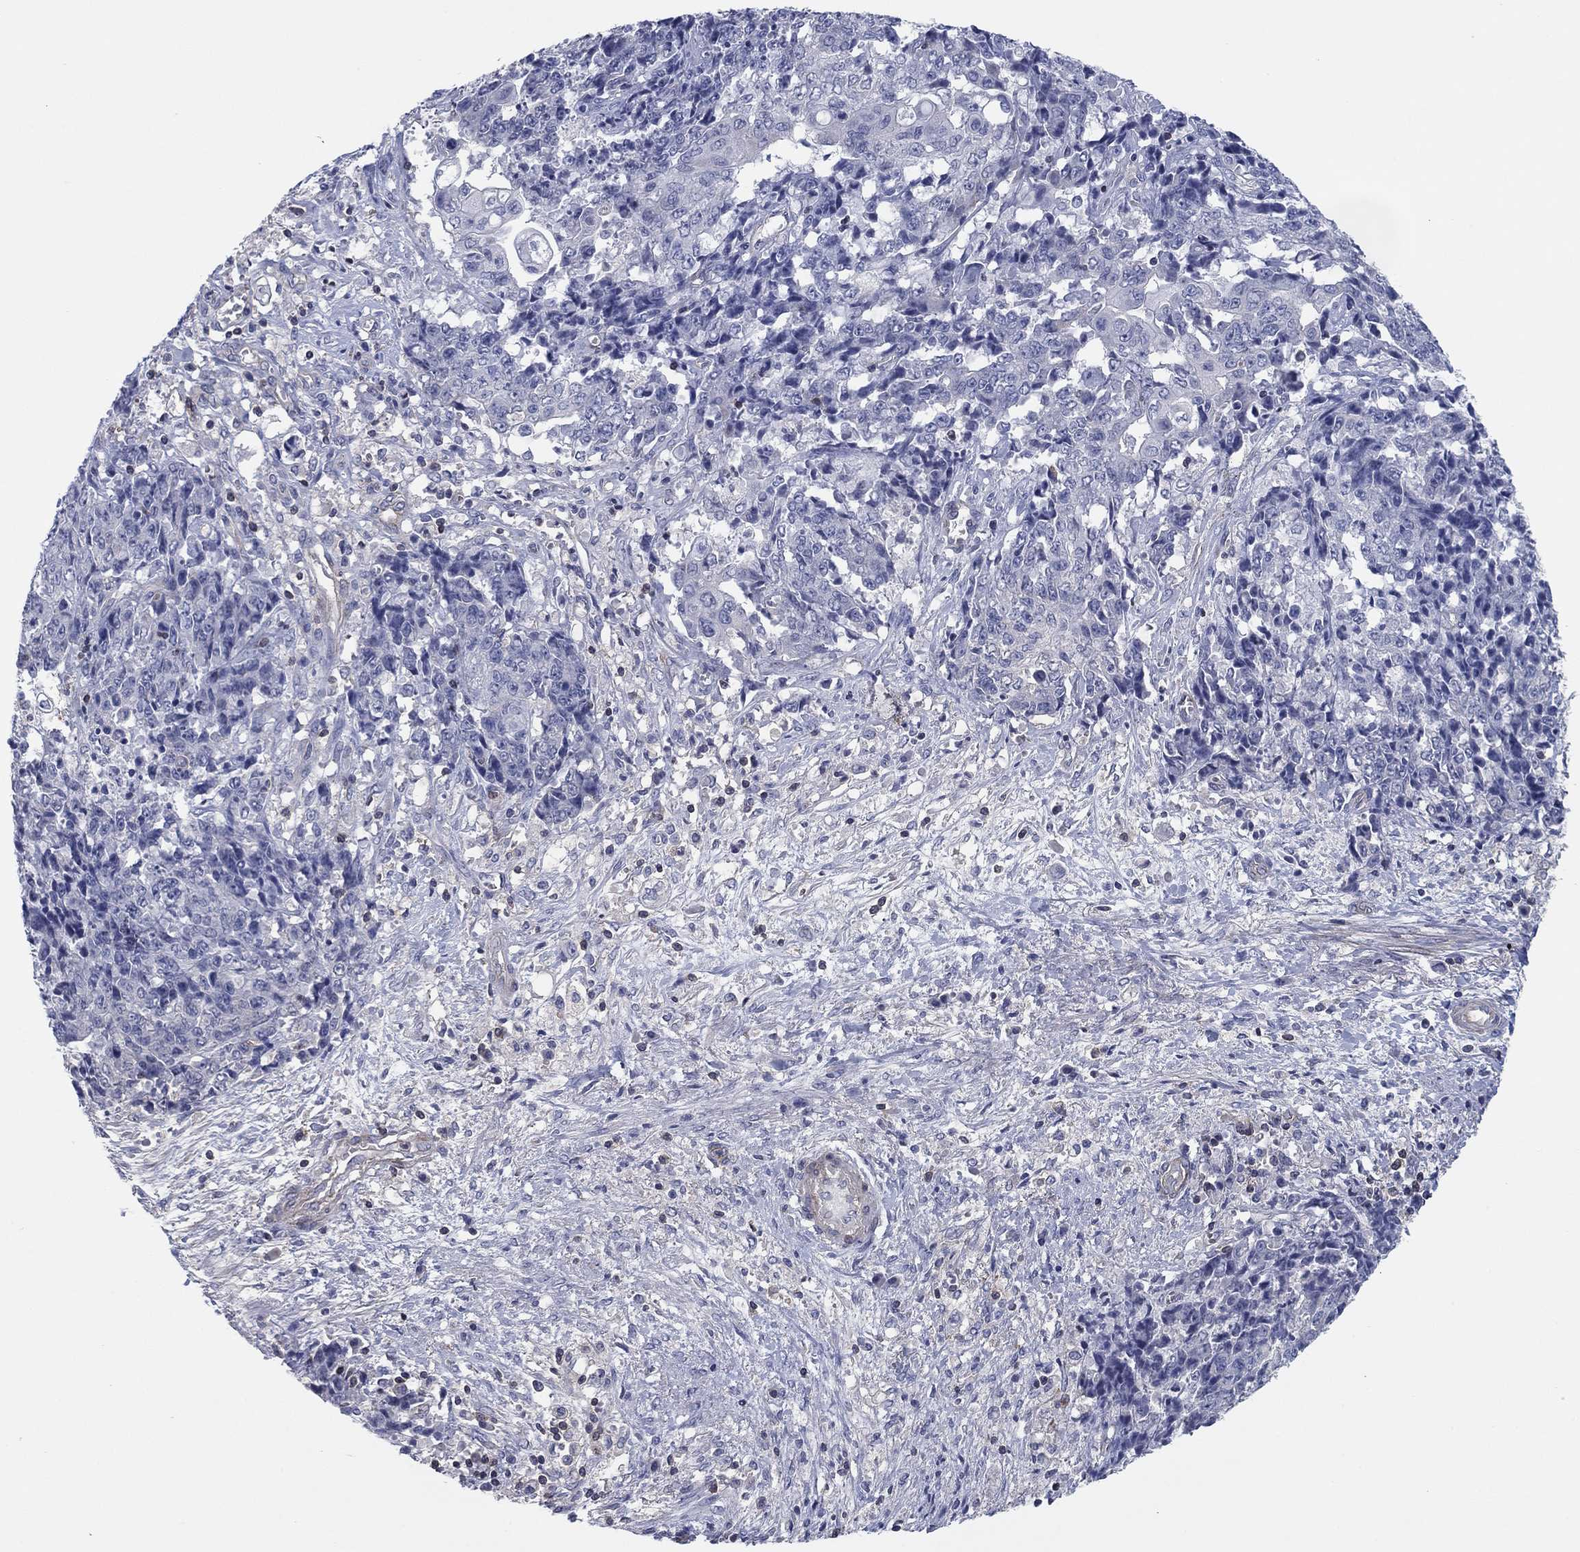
{"staining": {"intensity": "negative", "quantity": "none", "location": "none"}, "tissue": "ovarian cancer", "cell_type": "Tumor cells", "image_type": "cancer", "snomed": [{"axis": "morphology", "description": "Carcinoma, endometroid"}, {"axis": "topography", "description": "Ovary"}], "caption": "Endometroid carcinoma (ovarian) was stained to show a protein in brown. There is no significant positivity in tumor cells. (DAB immunohistochemistry with hematoxylin counter stain).", "gene": "PSD4", "patient": {"sex": "female", "age": 42}}